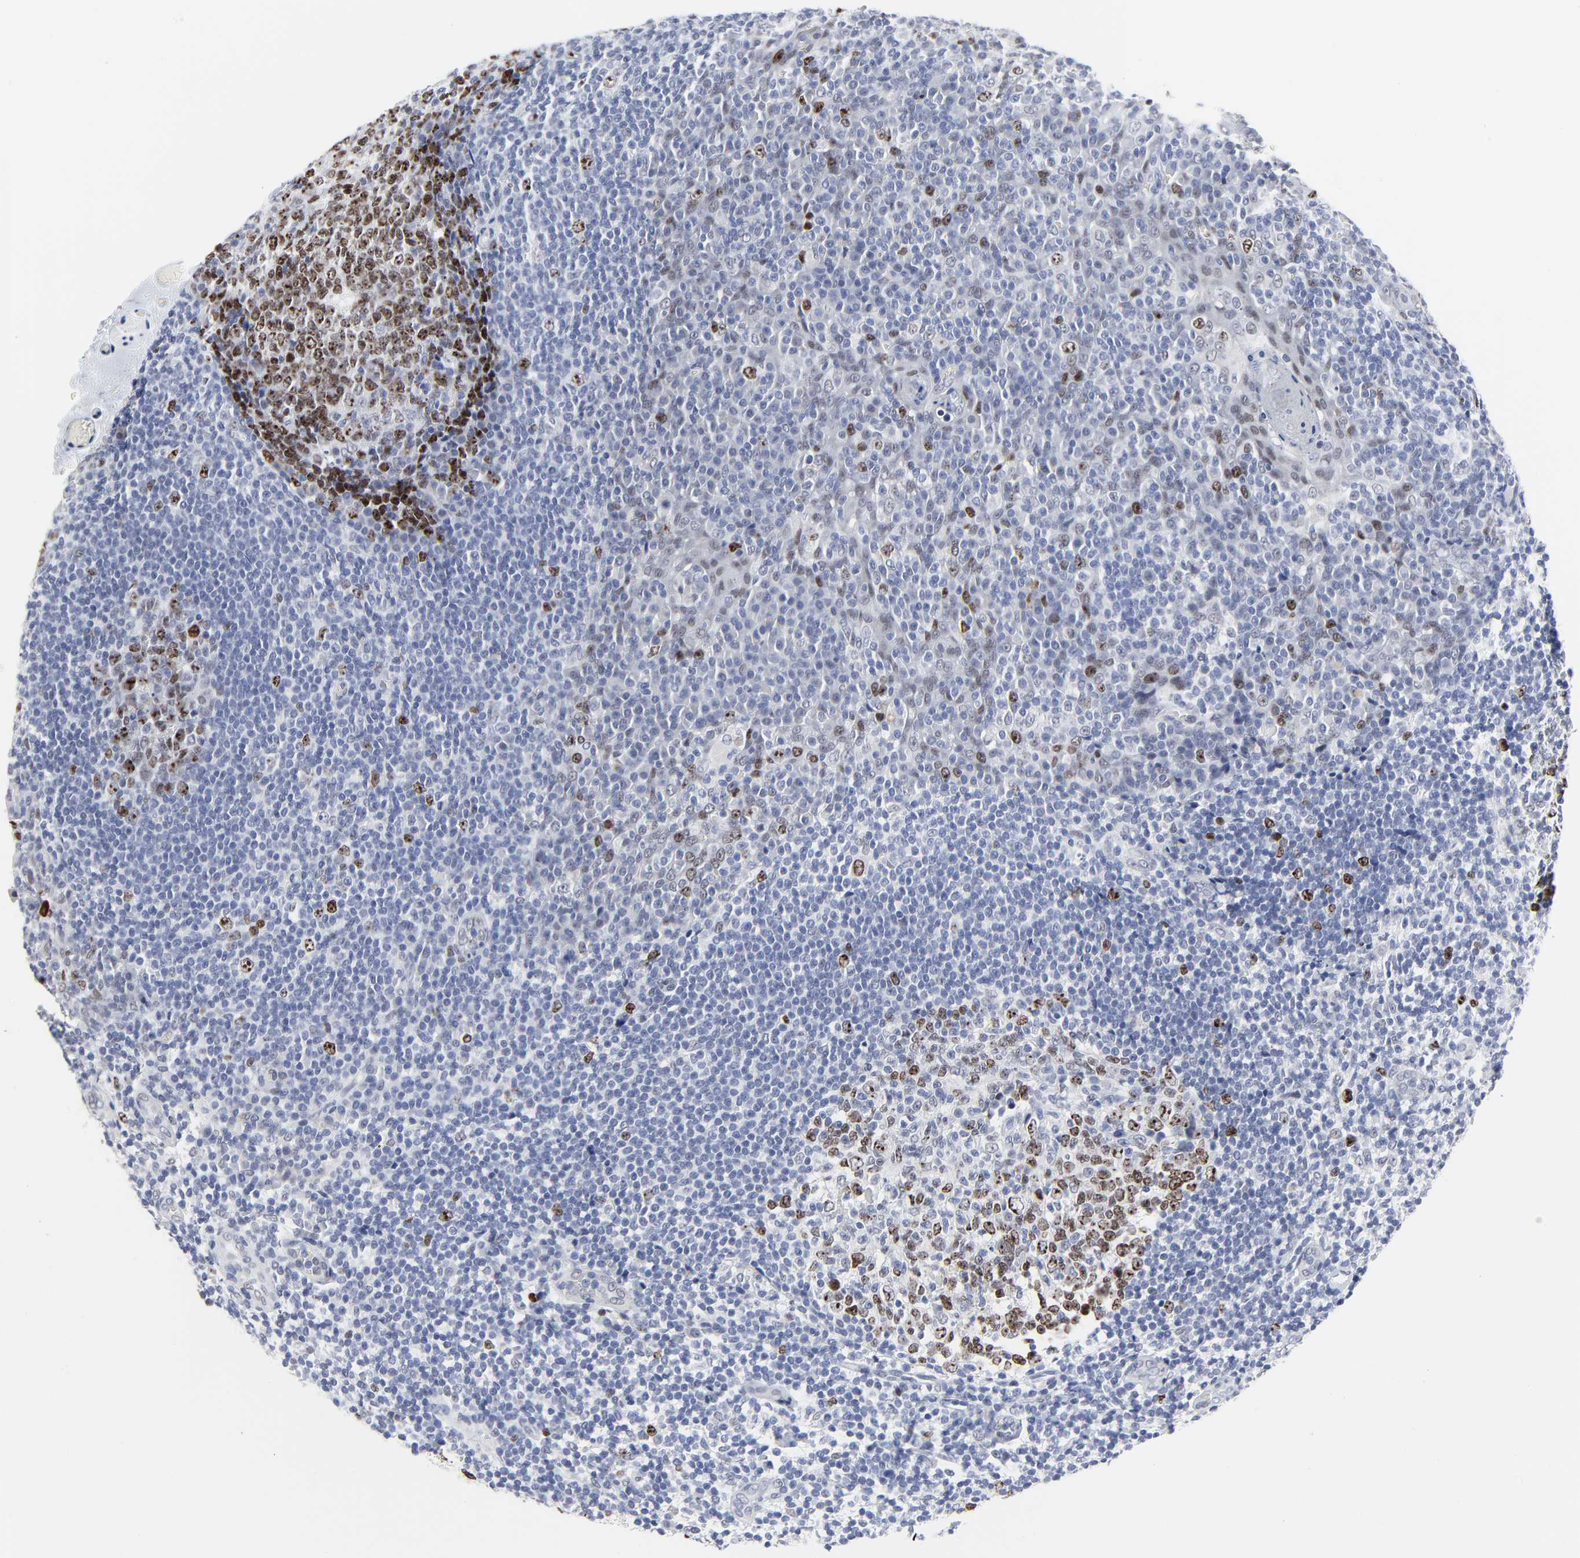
{"staining": {"intensity": "moderate", "quantity": ">75%", "location": "nuclear"}, "tissue": "tonsil", "cell_type": "Germinal center cells", "image_type": "normal", "snomed": [{"axis": "morphology", "description": "Normal tissue, NOS"}, {"axis": "topography", "description": "Tonsil"}], "caption": "A brown stain shows moderate nuclear staining of a protein in germinal center cells of benign human tonsil. (DAB = brown stain, brightfield microscopy at high magnification).", "gene": "ZNF589", "patient": {"sex": "male", "age": 31}}